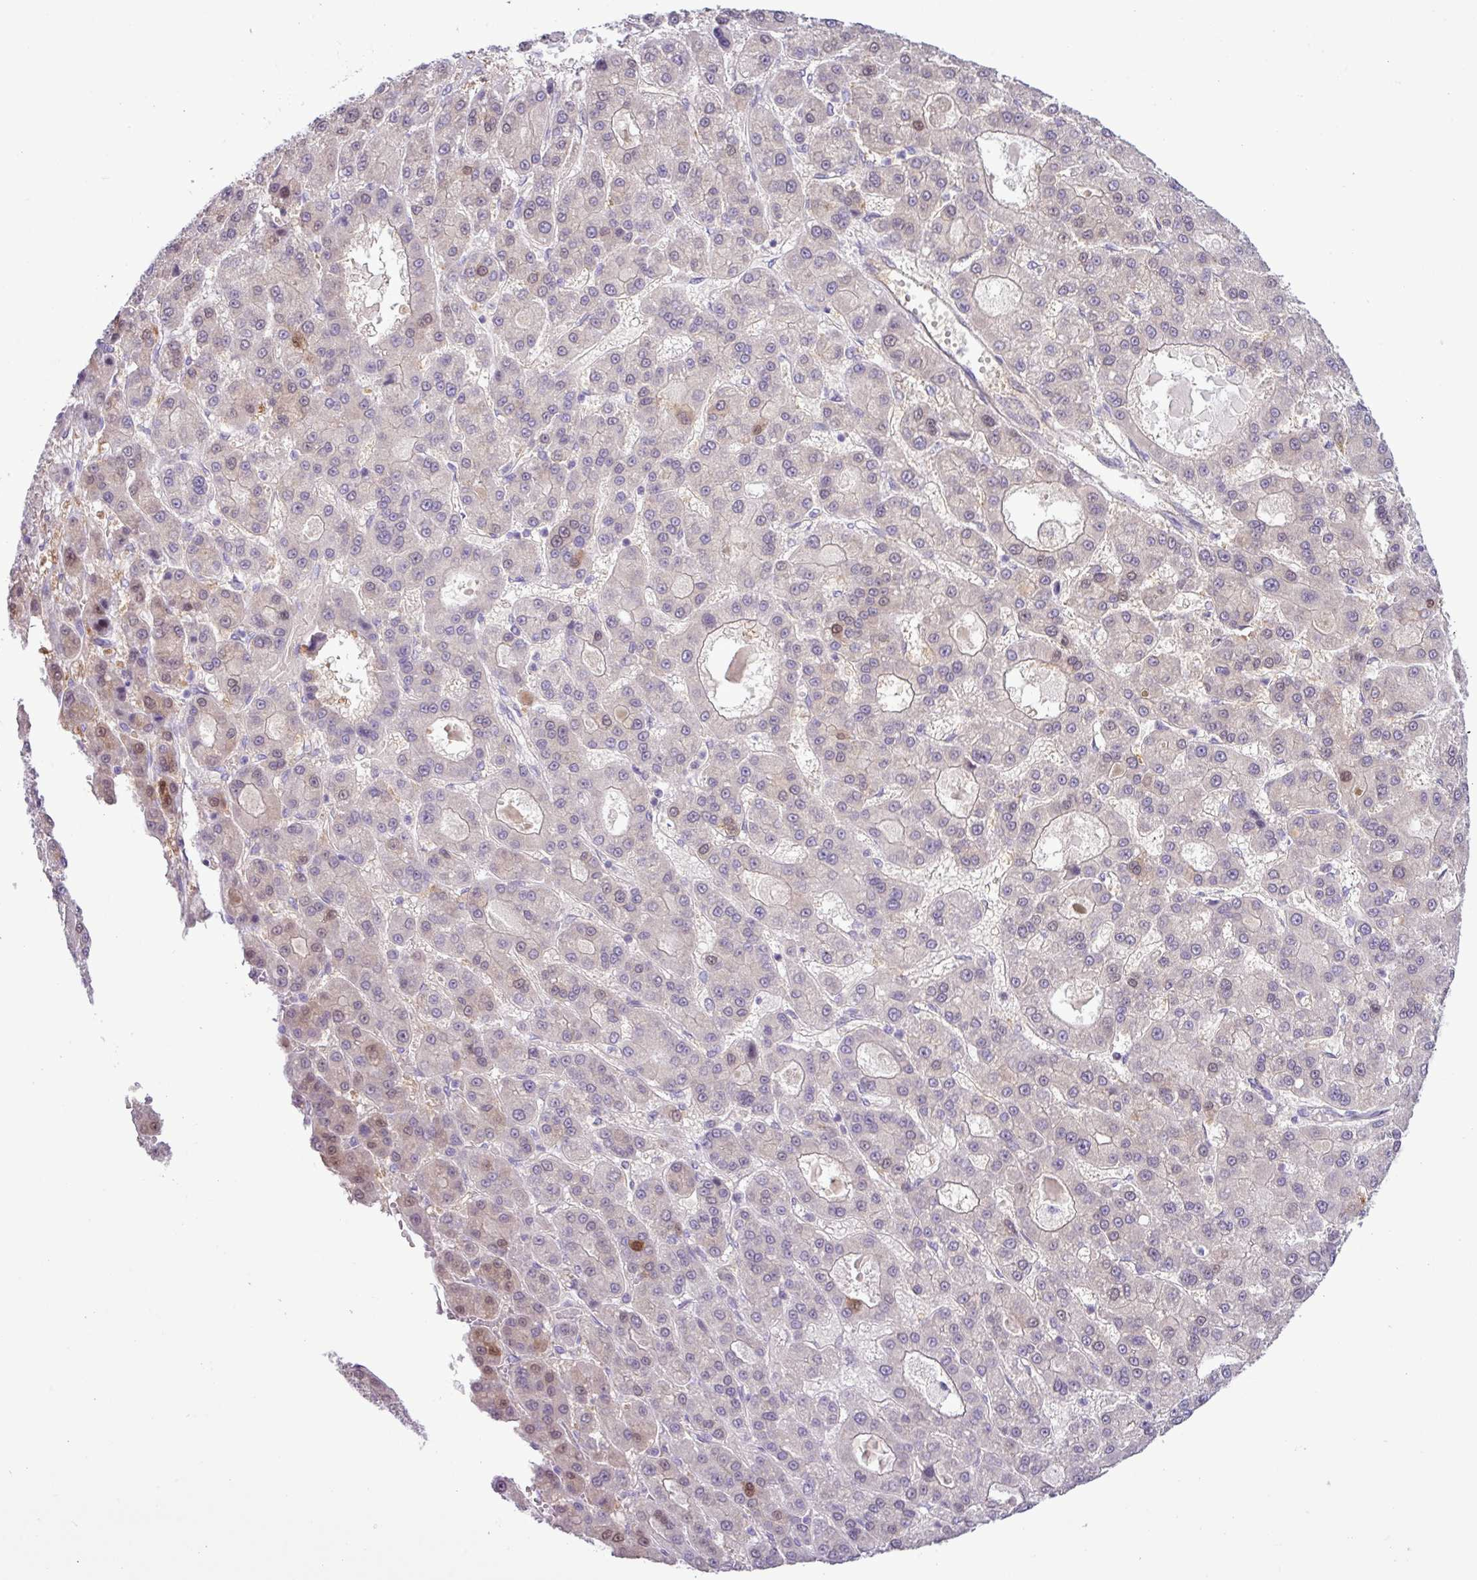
{"staining": {"intensity": "moderate", "quantity": "<25%", "location": "nuclear"}, "tissue": "liver cancer", "cell_type": "Tumor cells", "image_type": "cancer", "snomed": [{"axis": "morphology", "description": "Carcinoma, Hepatocellular, NOS"}, {"axis": "topography", "description": "Liver"}], "caption": "Moderate nuclear protein staining is identified in about <25% of tumor cells in liver cancer. (IHC, brightfield microscopy, high magnification).", "gene": "ALDH3A1", "patient": {"sex": "male", "age": 70}}